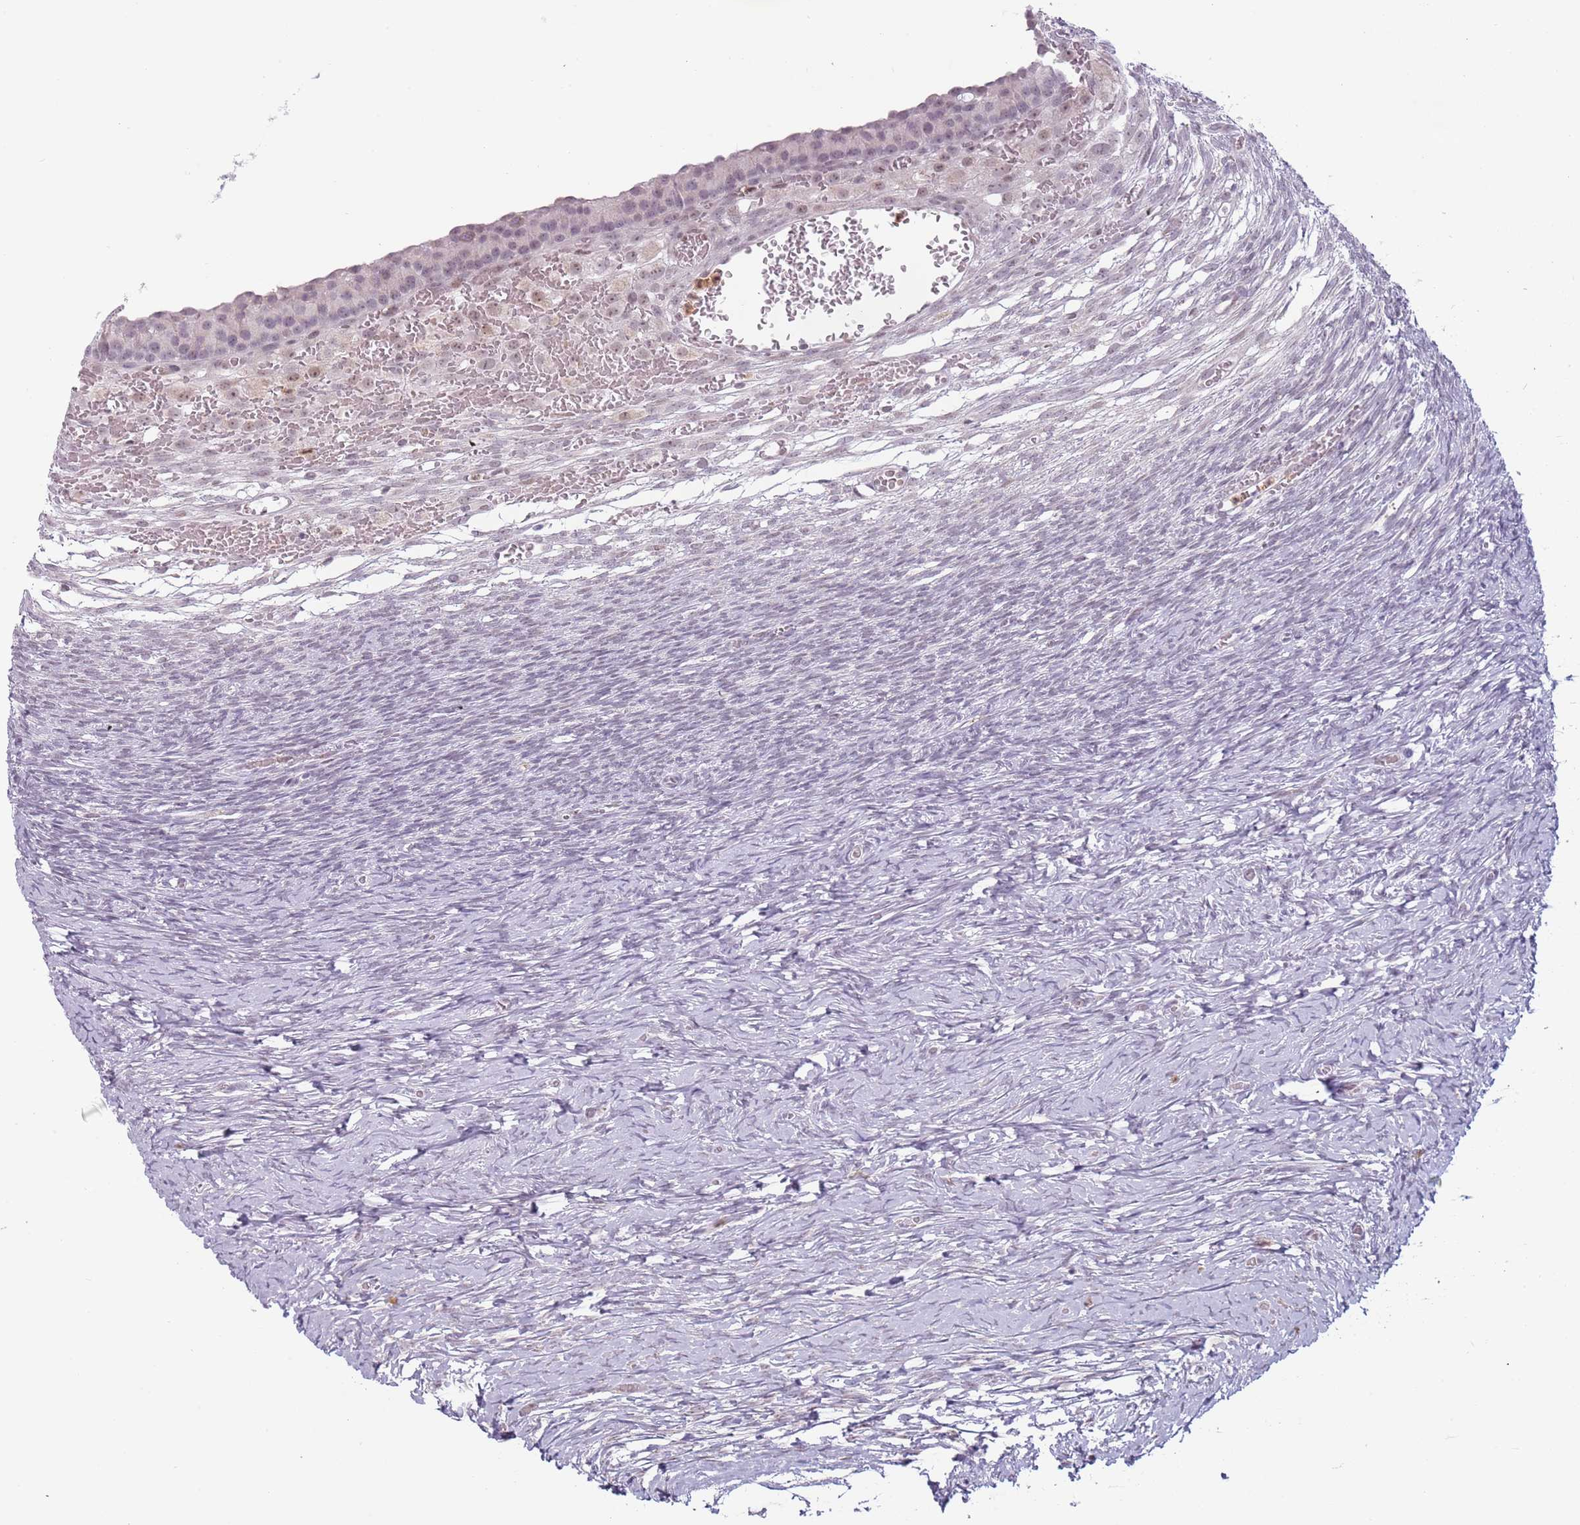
{"staining": {"intensity": "negative", "quantity": "none", "location": "none"}, "tissue": "ovary", "cell_type": "Ovarian stroma cells", "image_type": "normal", "snomed": [{"axis": "morphology", "description": "Normal tissue, NOS"}, {"axis": "topography", "description": "Ovary"}], "caption": "The histopathology image displays no significant staining in ovarian stroma cells of ovary. Nuclei are stained in blue.", "gene": "REXO4", "patient": {"sex": "female", "age": 39}}